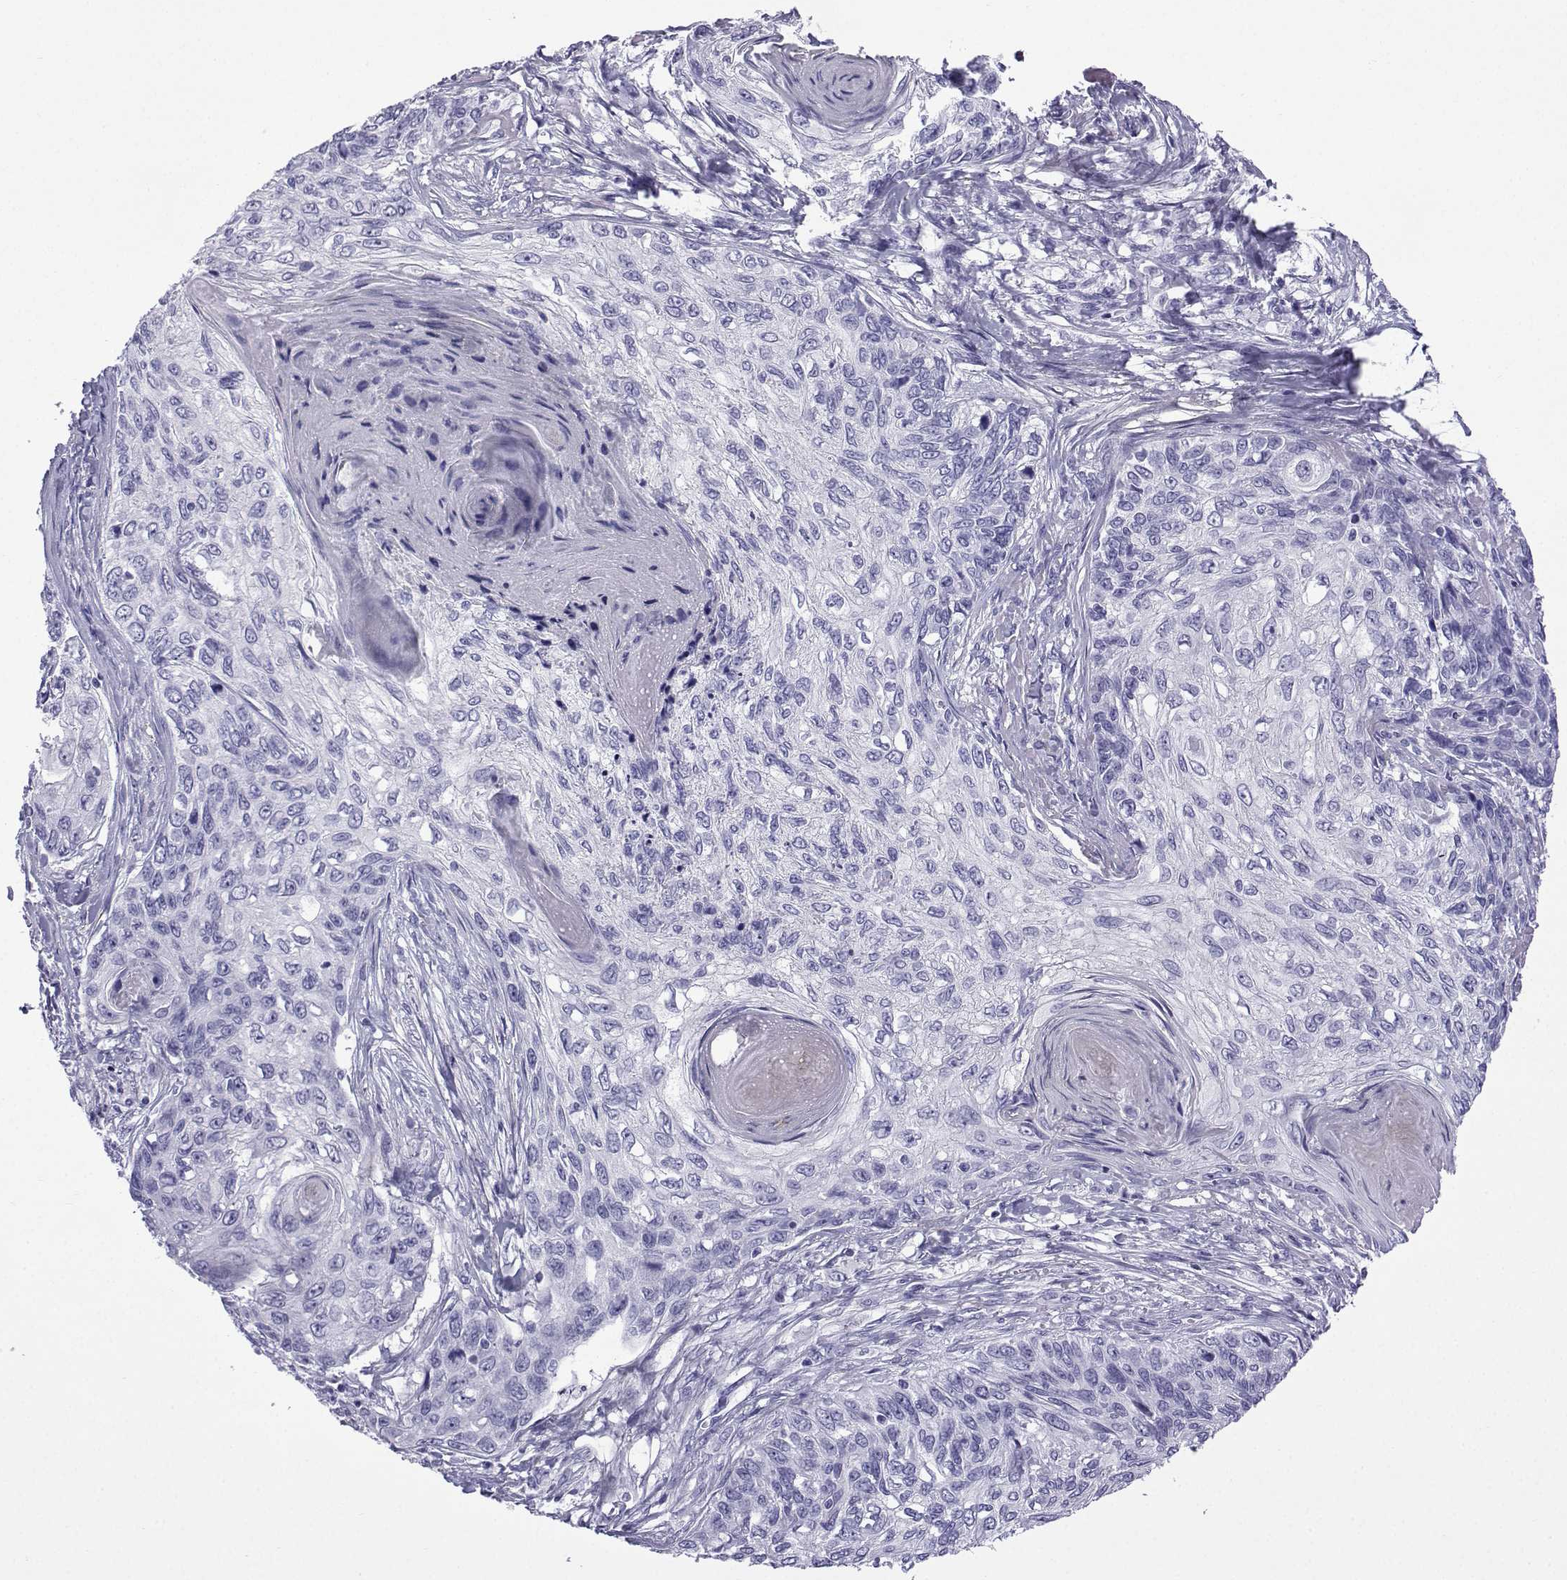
{"staining": {"intensity": "negative", "quantity": "none", "location": "none"}, "tissue": "skin cancer", "cell_type": "Tumor cells", "image_type": "cancer", "snomed": [{"axis": "morphology", "description": "Squamous cell carcinoma, NOS"}, {"axis": "topography", "description": "Skin"}], "caption": "DAB (3,3'-diaminobenzidine) immunohistochemical staining of skin squamous cell carcinoma reveals no significant expression in tumor cells.", "gene": "KCNF1", "patient": {"sex": "male", "age": 92}}